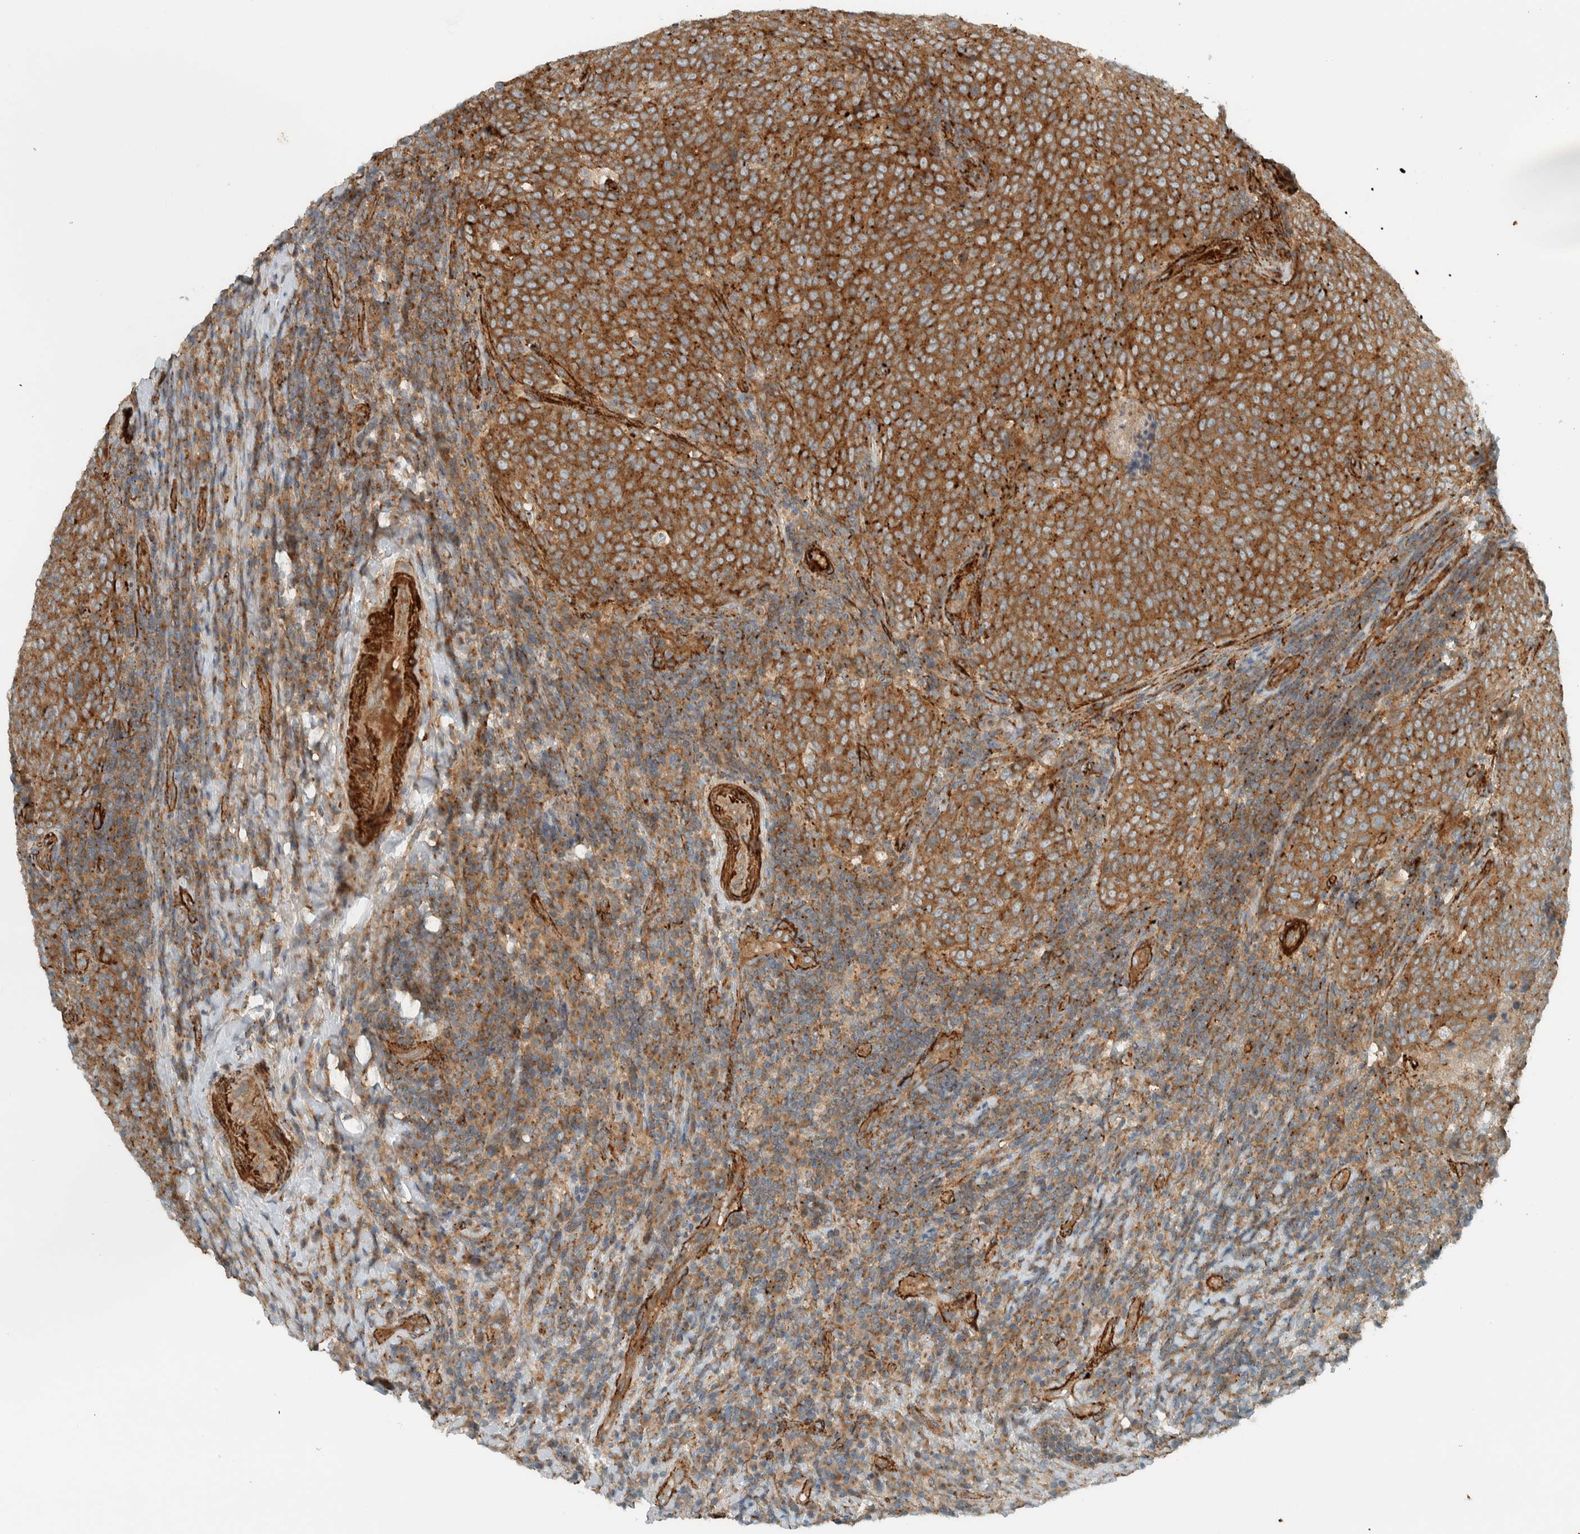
{"staining": {"intensity": "moderate", "quantity": ">75%", "location": "cytoplasmic/membranous"}, "tissue": "head and neck cancer", "cell_type": "Tumor cells", "image_type": "cancer", "snomed": [{"axis": "morphology", "description": "Squamous cell carcinoma, NOS"}, {"axis": "morphology", "description": "Squamous cell carcinoma, metastatic, NOS"}, {"axis": "topography", "description": "Lymph node"}, {"axis": "topography", "description": "Head-Neck"}], "caption": "Protein staining of head and neck cancer tissue demonstrates moderate cytoplasmic/membranous positivity in approximately >75% of tumor cells.", "gene": "EXOC7", "patient": {"sex": "male", "age": 62}}